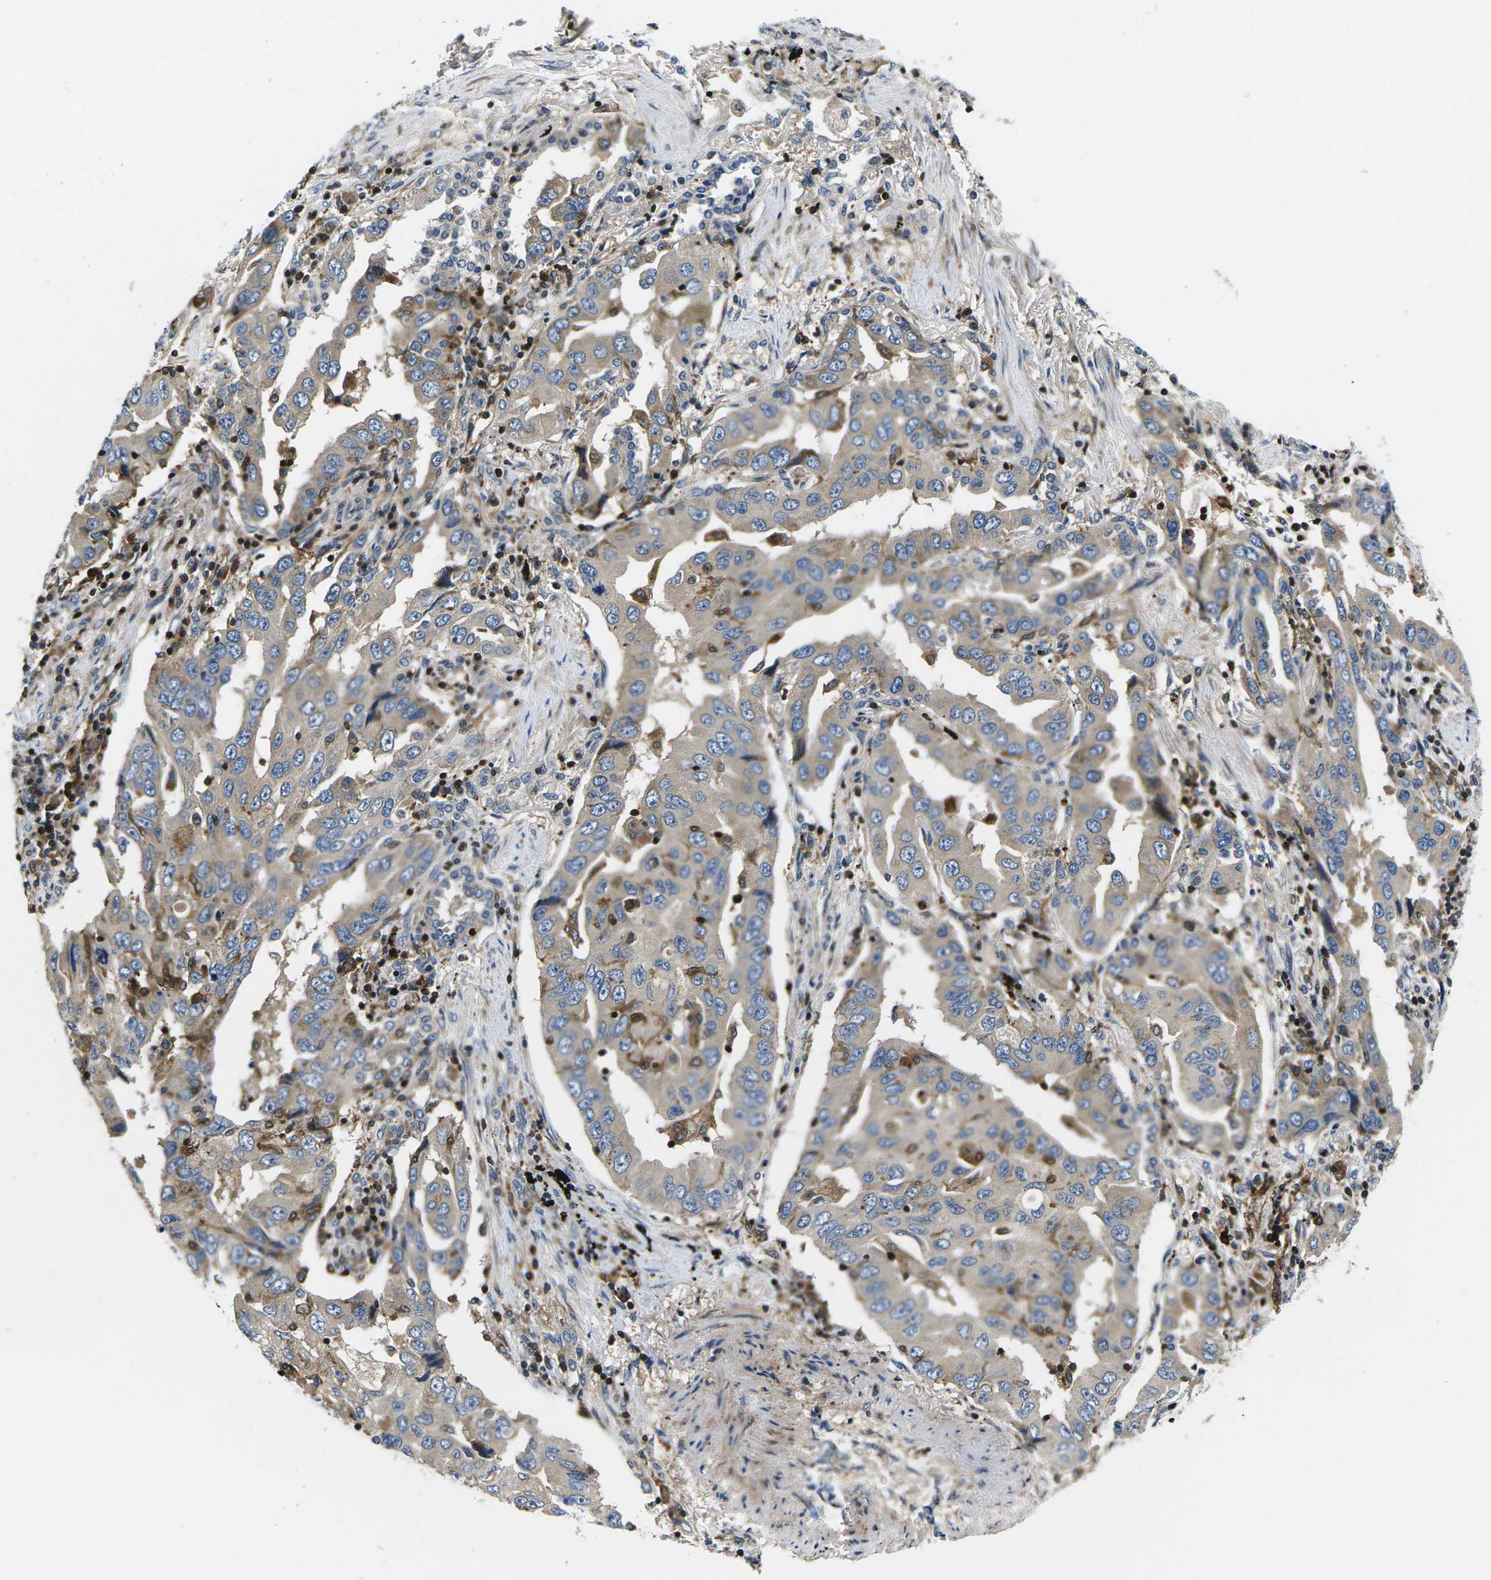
{"staining": {"intensity": "weak", "quantity": ">75%", "location": "cytoplasmic/membranous"}, "tissue": "lung cancer", "cell_type": "Tumor cells", "image_type": "cancer", "snomed": [{"axis": "morphology", "description": "Adenocarcinoma, NOS"}, {"axis": "topography", "description": "Lung"}], "caption": "Brown immunohistochemical staining in lung cancer exhibits weak cytoplasmic/membranous staining in approximately >75% of tumor cells.", "gene": "PLCE1", "patient": {"sex": "female", "age": 65}}